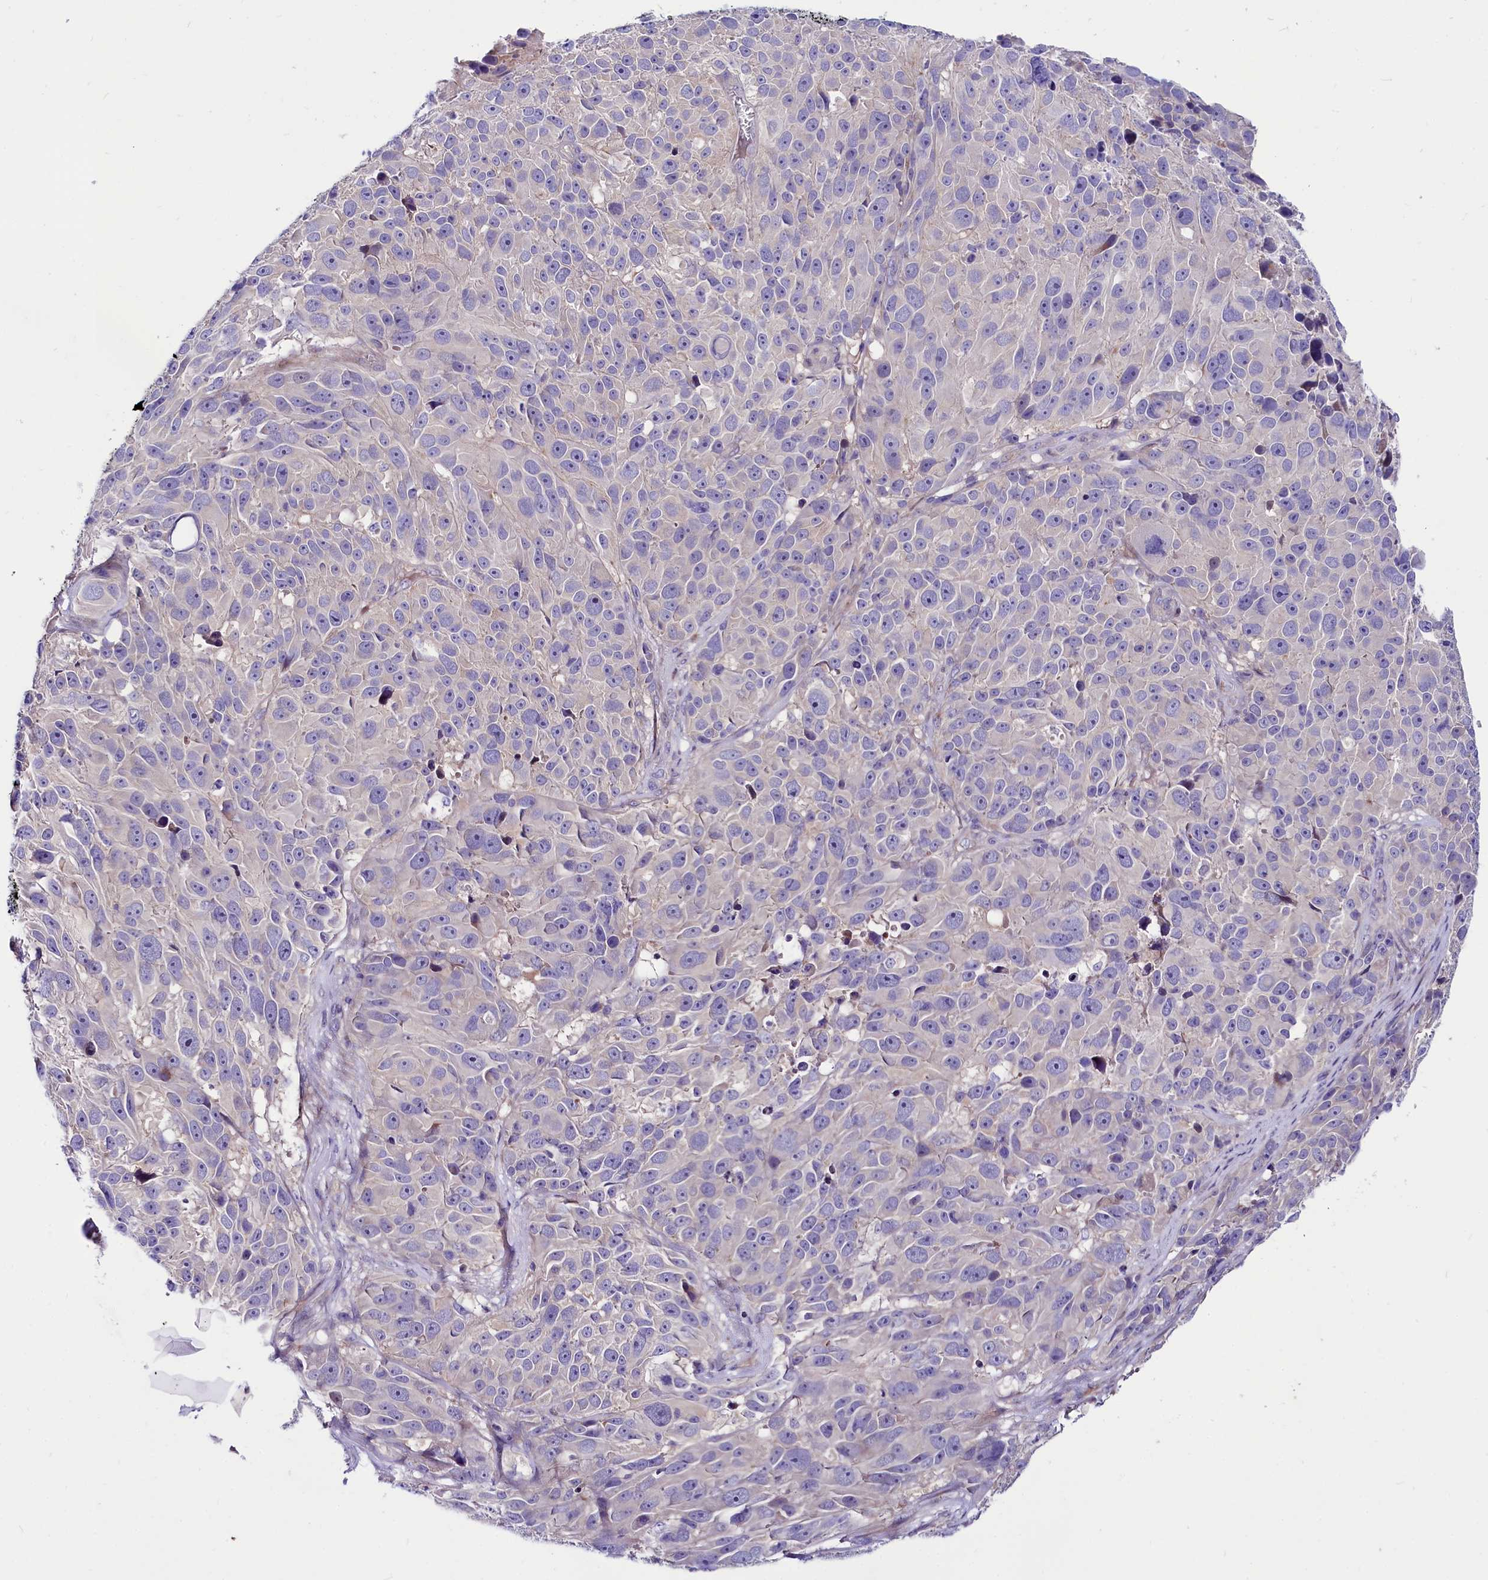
{"staining": {"intensity": "negative", "quantity": "none", "location": "none"}, "tissue": "melanoma", "cell_type": "Tumor cells", "image_type": "cancer", "snomed": [{"axis": "morphology", "description": "Malignant melanoma, NOS"}, {"axis": "topography", "description": "Skin"}], "caption": "This is an immunohistochemistry photomicrograph of malignant melanoma. There is no staining in tumor cells.", "gene": "ABHD5", "patient": {"sex": "male", "age": 84}}